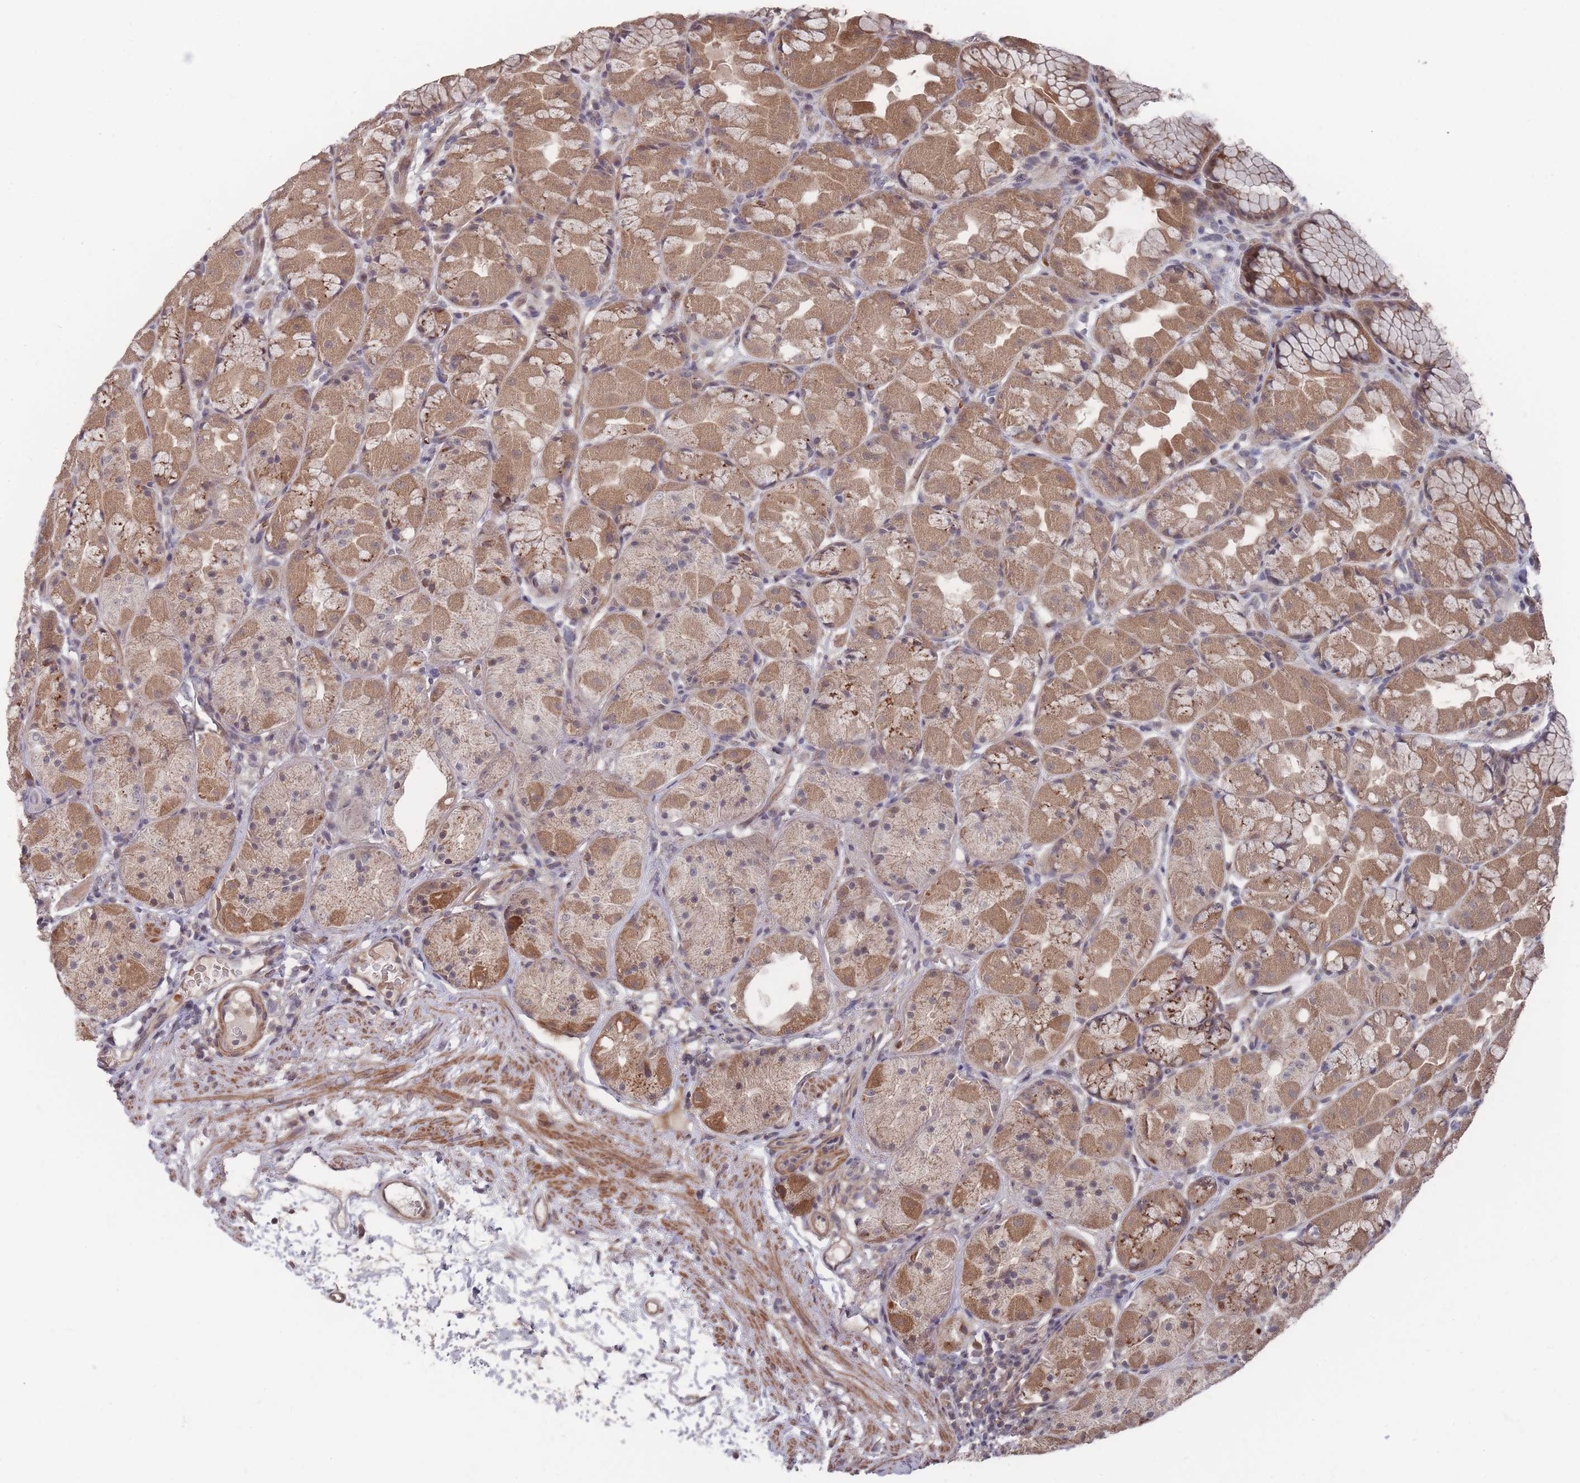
{"staining": {"intensity": "moderate", "quantity": ">75%", "location": "cytoplasmic/membranous,nuclear"}, "tissue": "stomach", "cell_type": "Glandular cells", "image_type": "normal", "snomed": [{"axis": "morphology", "description": "Normal tissue, NOS"}, {"axis": "topography", "description": "Stomach"}], "caption": "Immunohistochemical staining of benign stomach displays >75% levels of moderate cytoplasmic/membranous,nuclear protein expression in about >75% of glandular cells.", "gene": "SF3B1", "patient": {"sex": "male", "age": 57}}